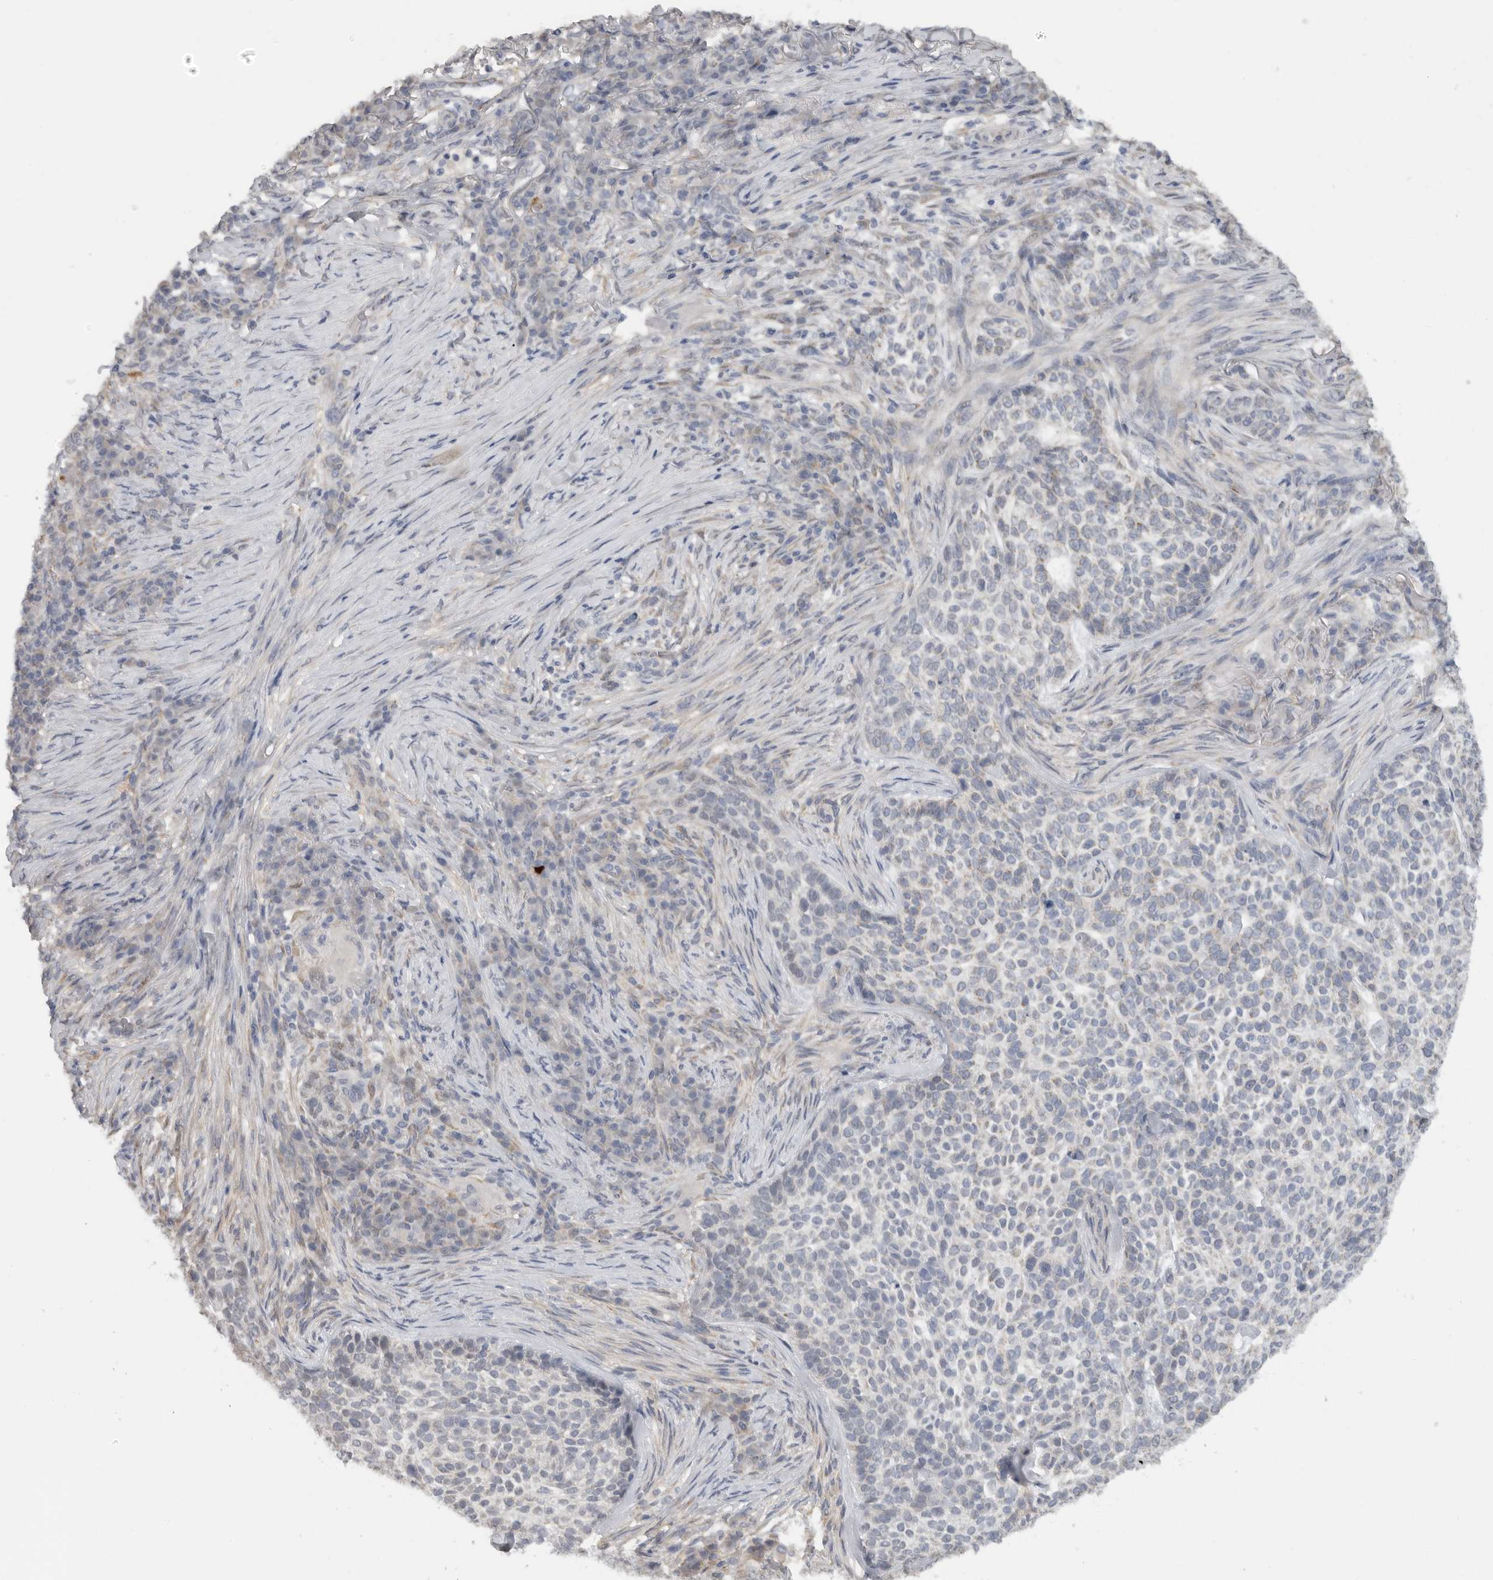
{"staining": {"intensity": "weak", "quantity": "25%-75%", "location": "cytoplasmic/membranous"}, "tissue": "skin cancer", "cell_type": "Tumor cells", "image_type": "cancer", "snomed": [{"axis": "morphology", "description": "Basal cell carcinoma"}, {"axis": "topography", "description": "Skin"}], "caption": "Tumor cells show weak cytoplasmic/membranous staining in approximately 25%-75% of cells in skin cancer.", "gene": "DYRK2", "patient": {"sex": "female", "age": 64}}